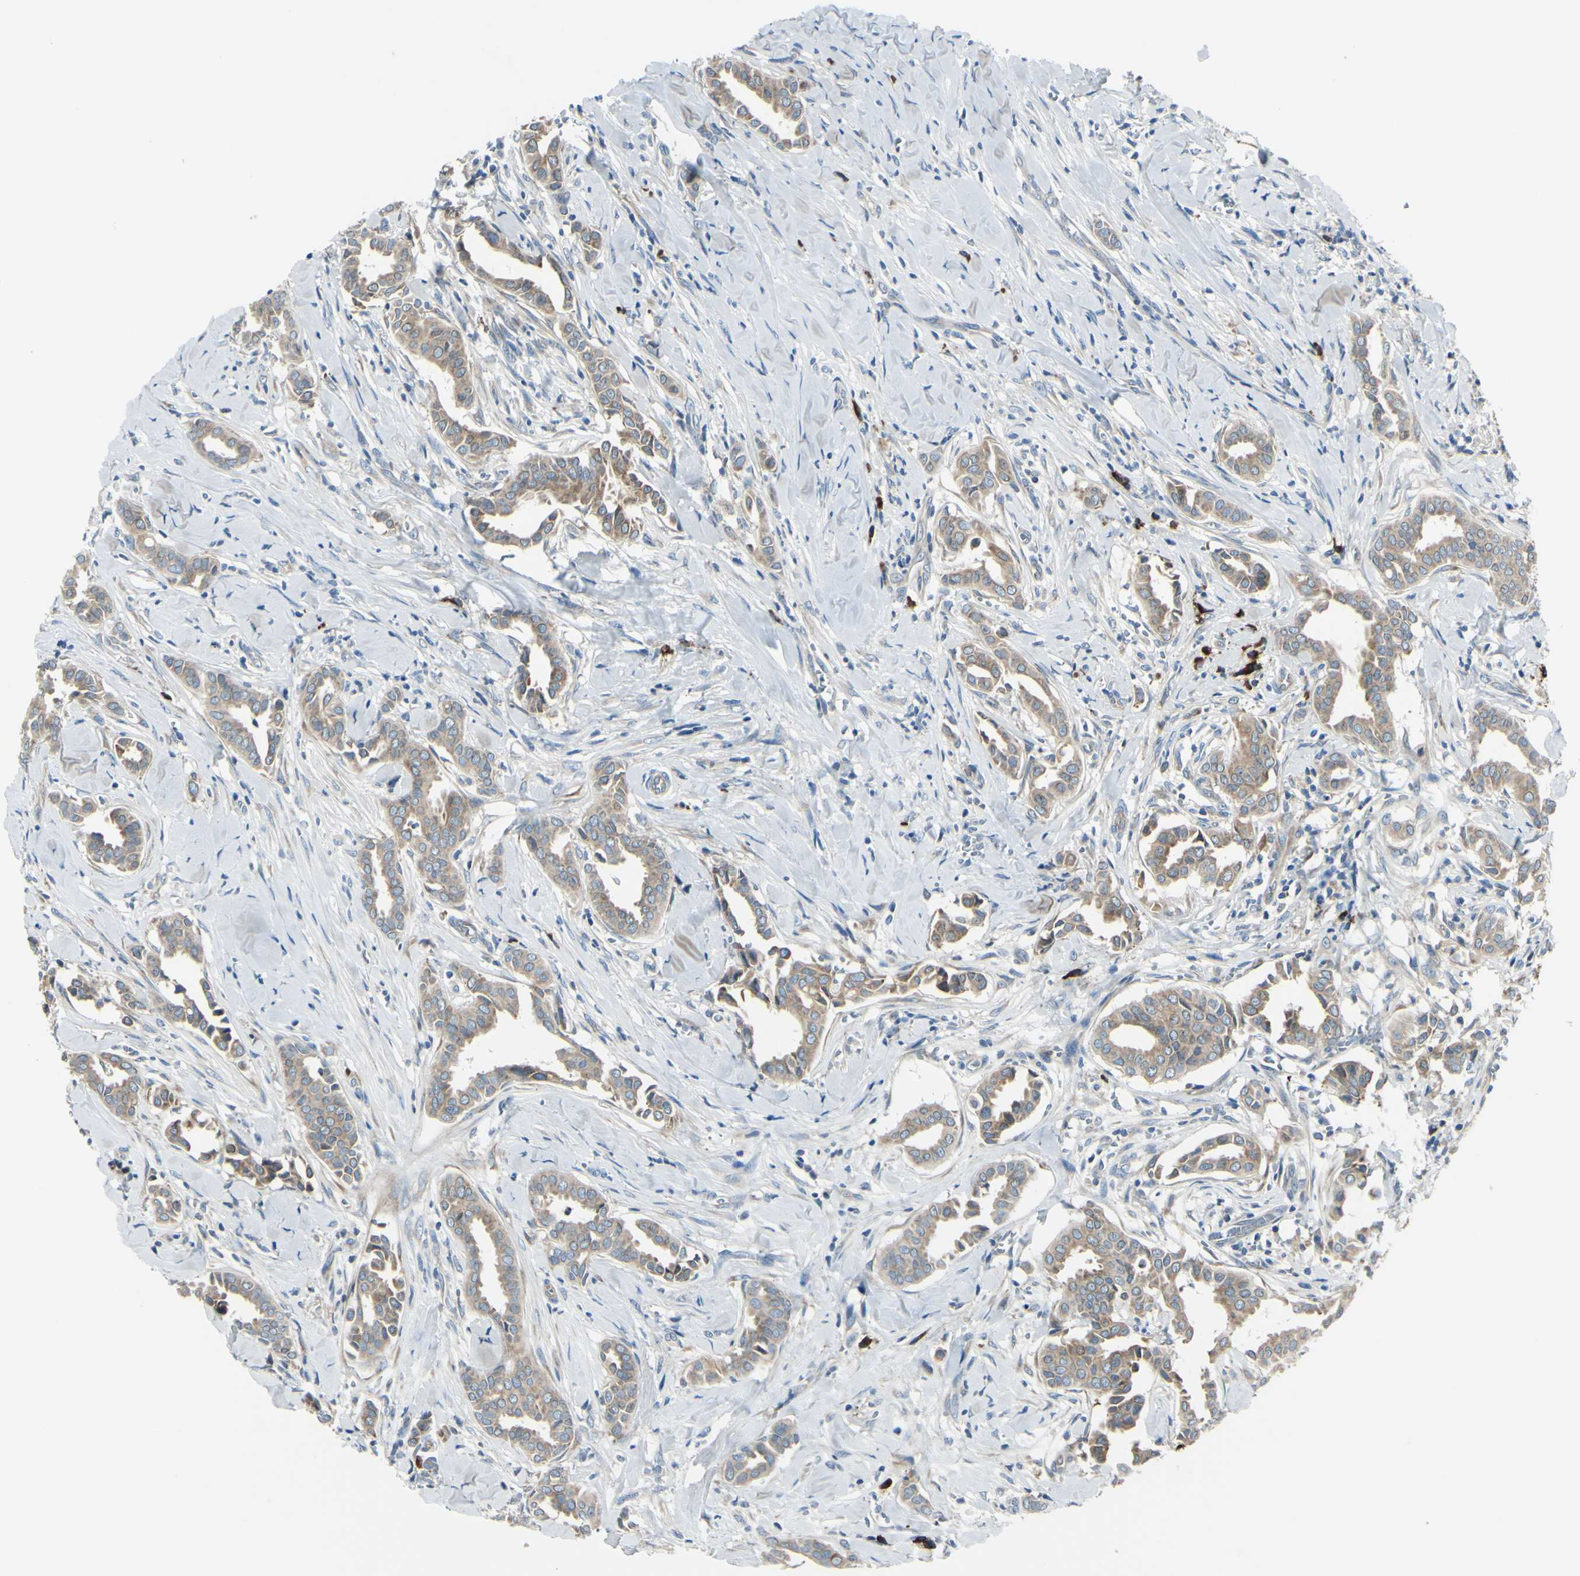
{"staining": {"intensity": "weak", "quantity": ">75%", "location": "cytoplasmic/membranous"}, "tissue": "head and neck cancer", "cell_type": "Tumor cells", "image_type": "cancer", "snomed": [{"axis": "morphology", "description": "Adenocarcinoma, NOS"}, {"axis": "topography", "description": "Salivary gland"}, {"axis": "topography", "description": "Head-Neck"}], "caption": "Immunohistochemical staining of human head and neck adenocarcinoma demonstrates low levels of weak cytoplasmic/membranous staining in approximately >75% of tumor cells. (Stains: DAB in brown, nuclei in blue, Microscopy: brightfield microscopy at high magnification).", "gene": "SELENOS", "patient": {"sex": "female", "age": 59}}